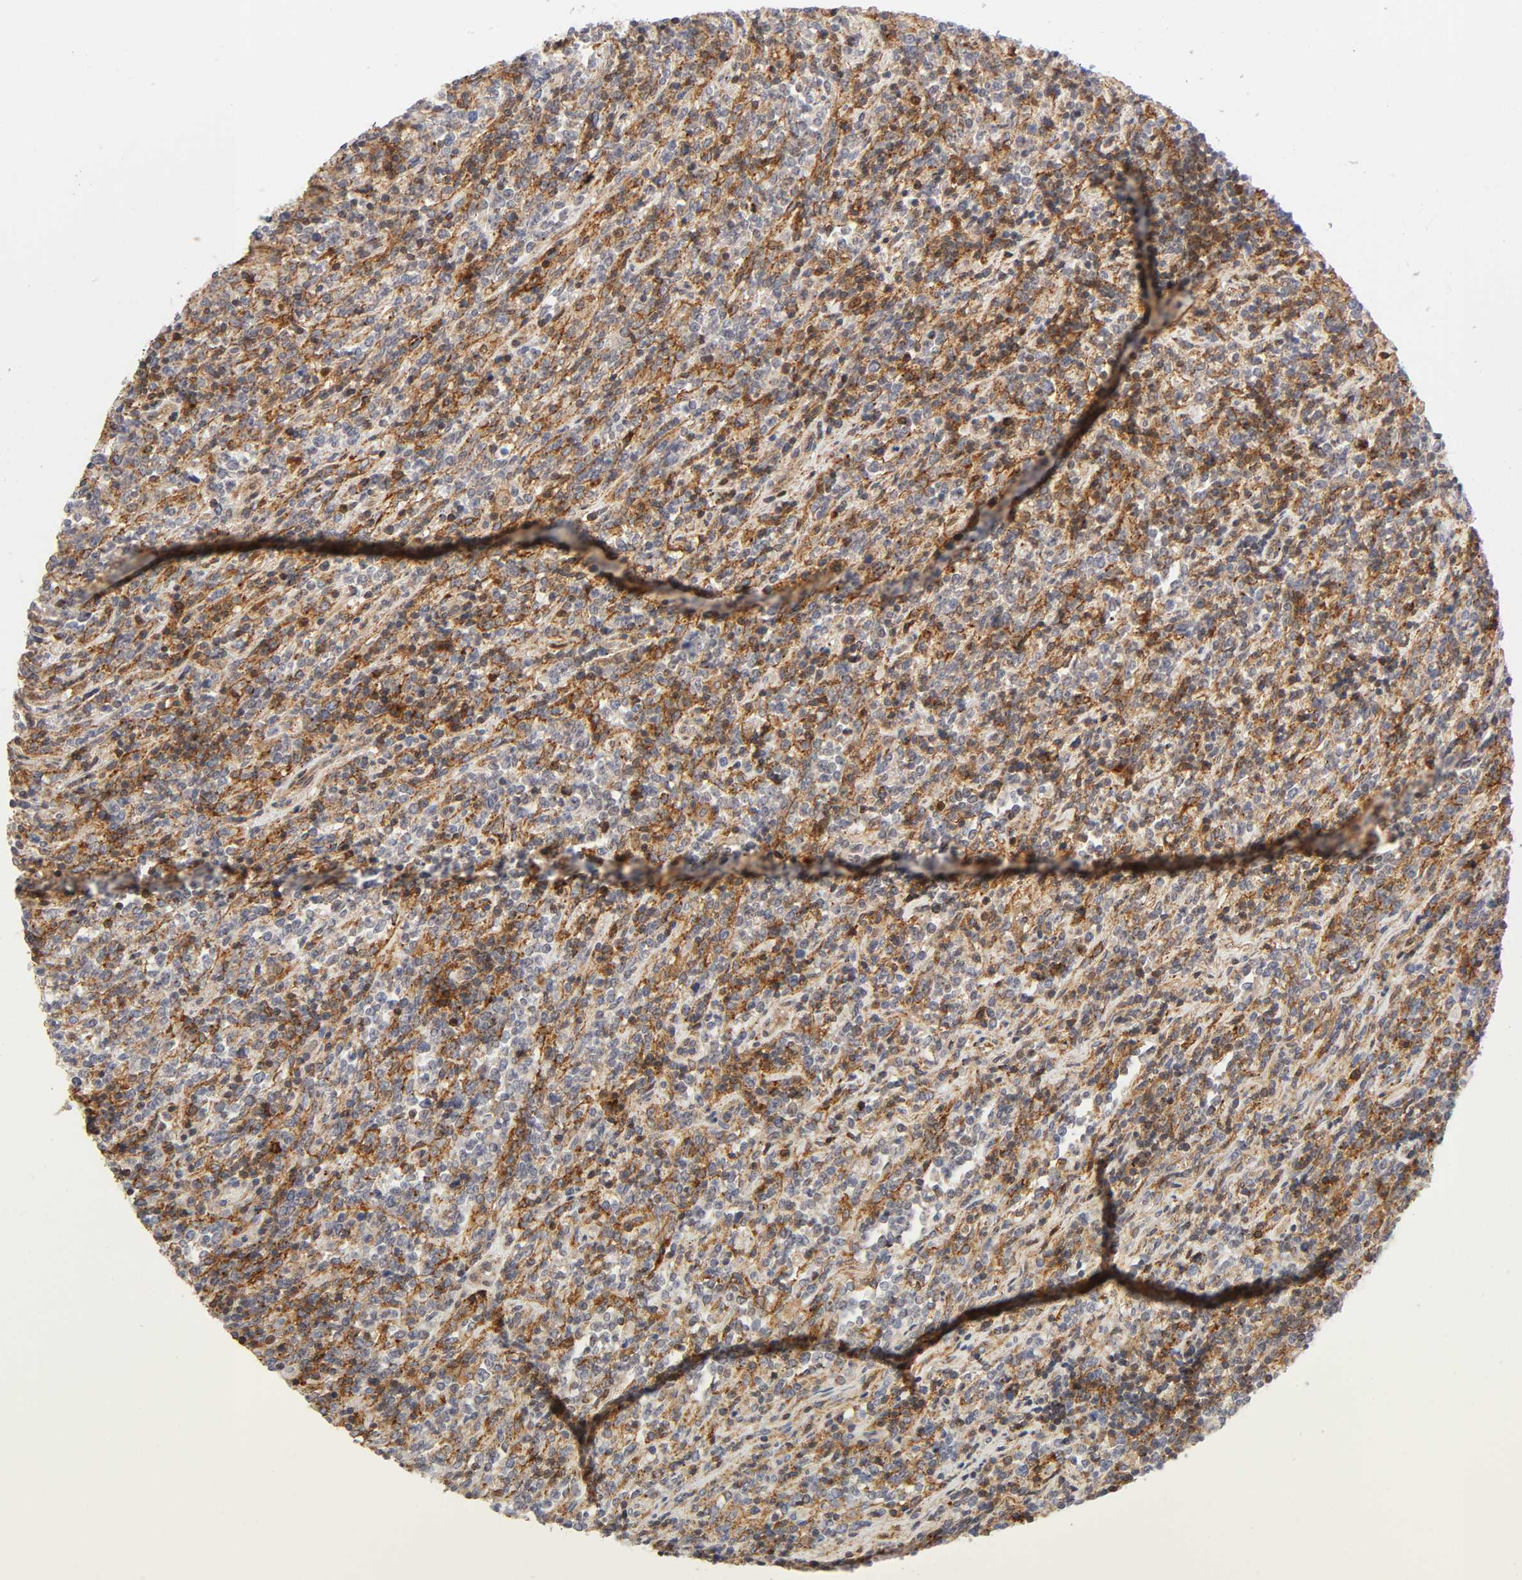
{"staining": {"intensity": "moderate", "quantity": "25%-75%", "location": "cytoplasmic/membranous,nuclear"}, "tissue": "lymphoma", "cell_type": "Tumor cells", "image_type": "cancer", "snomed": [{"axis": "morphology", "description": "Malignant lymphoma, non-Hodgkin's type, High grade"}, {"axis": "topography", "description": "Soft tissue"}], "caption": "This is a photomicrograph of immunohistochemistry (IHC) staining of high-grade malignant lymphoma, non-Hodgkin's type, which shows moderate staining in the cytoplasmic/membranous and nuclear of tumor cells.", "gene": "ANXA7", "patient": {"sex": "male", "age": 18}}